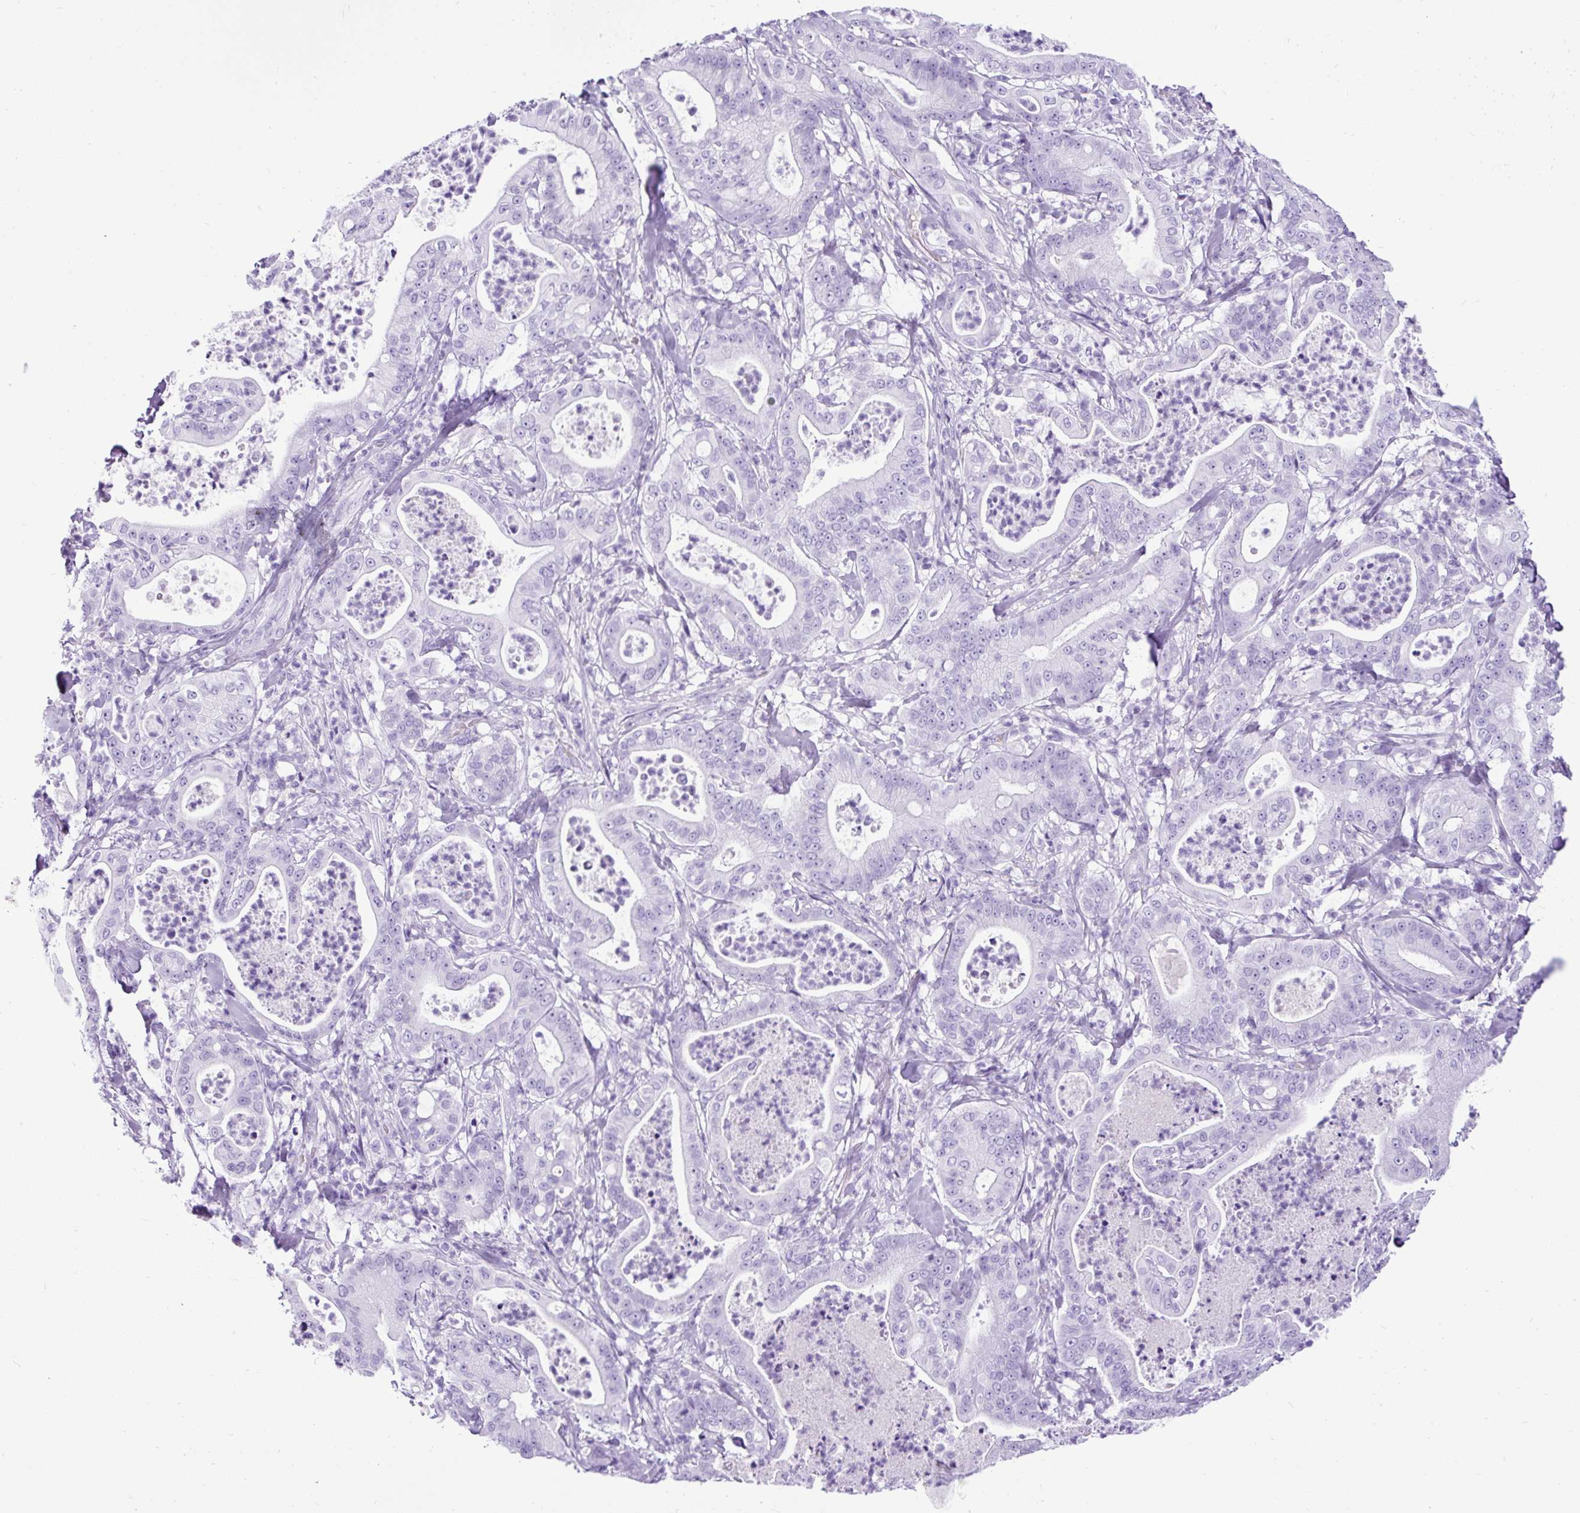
{"staining": {"intensity": "negative", "quantity": "none", "location": "none"}, "tissue": "pancreatic cancer", "cell_type": "Tumor cells", "image_type": "cancer", "snomed": [{"axis": "morphology", "description": "Adenocarcinoma, NOS"}, {"axis": "topography", "description": "Pancreas"}], "caption": "This is a image of IHC staining of pancreatic adenocarcinoma, which shows no positivity in tumor cells.", "gene": "CEL", "patient": {"sex": "male", "age": 71}}